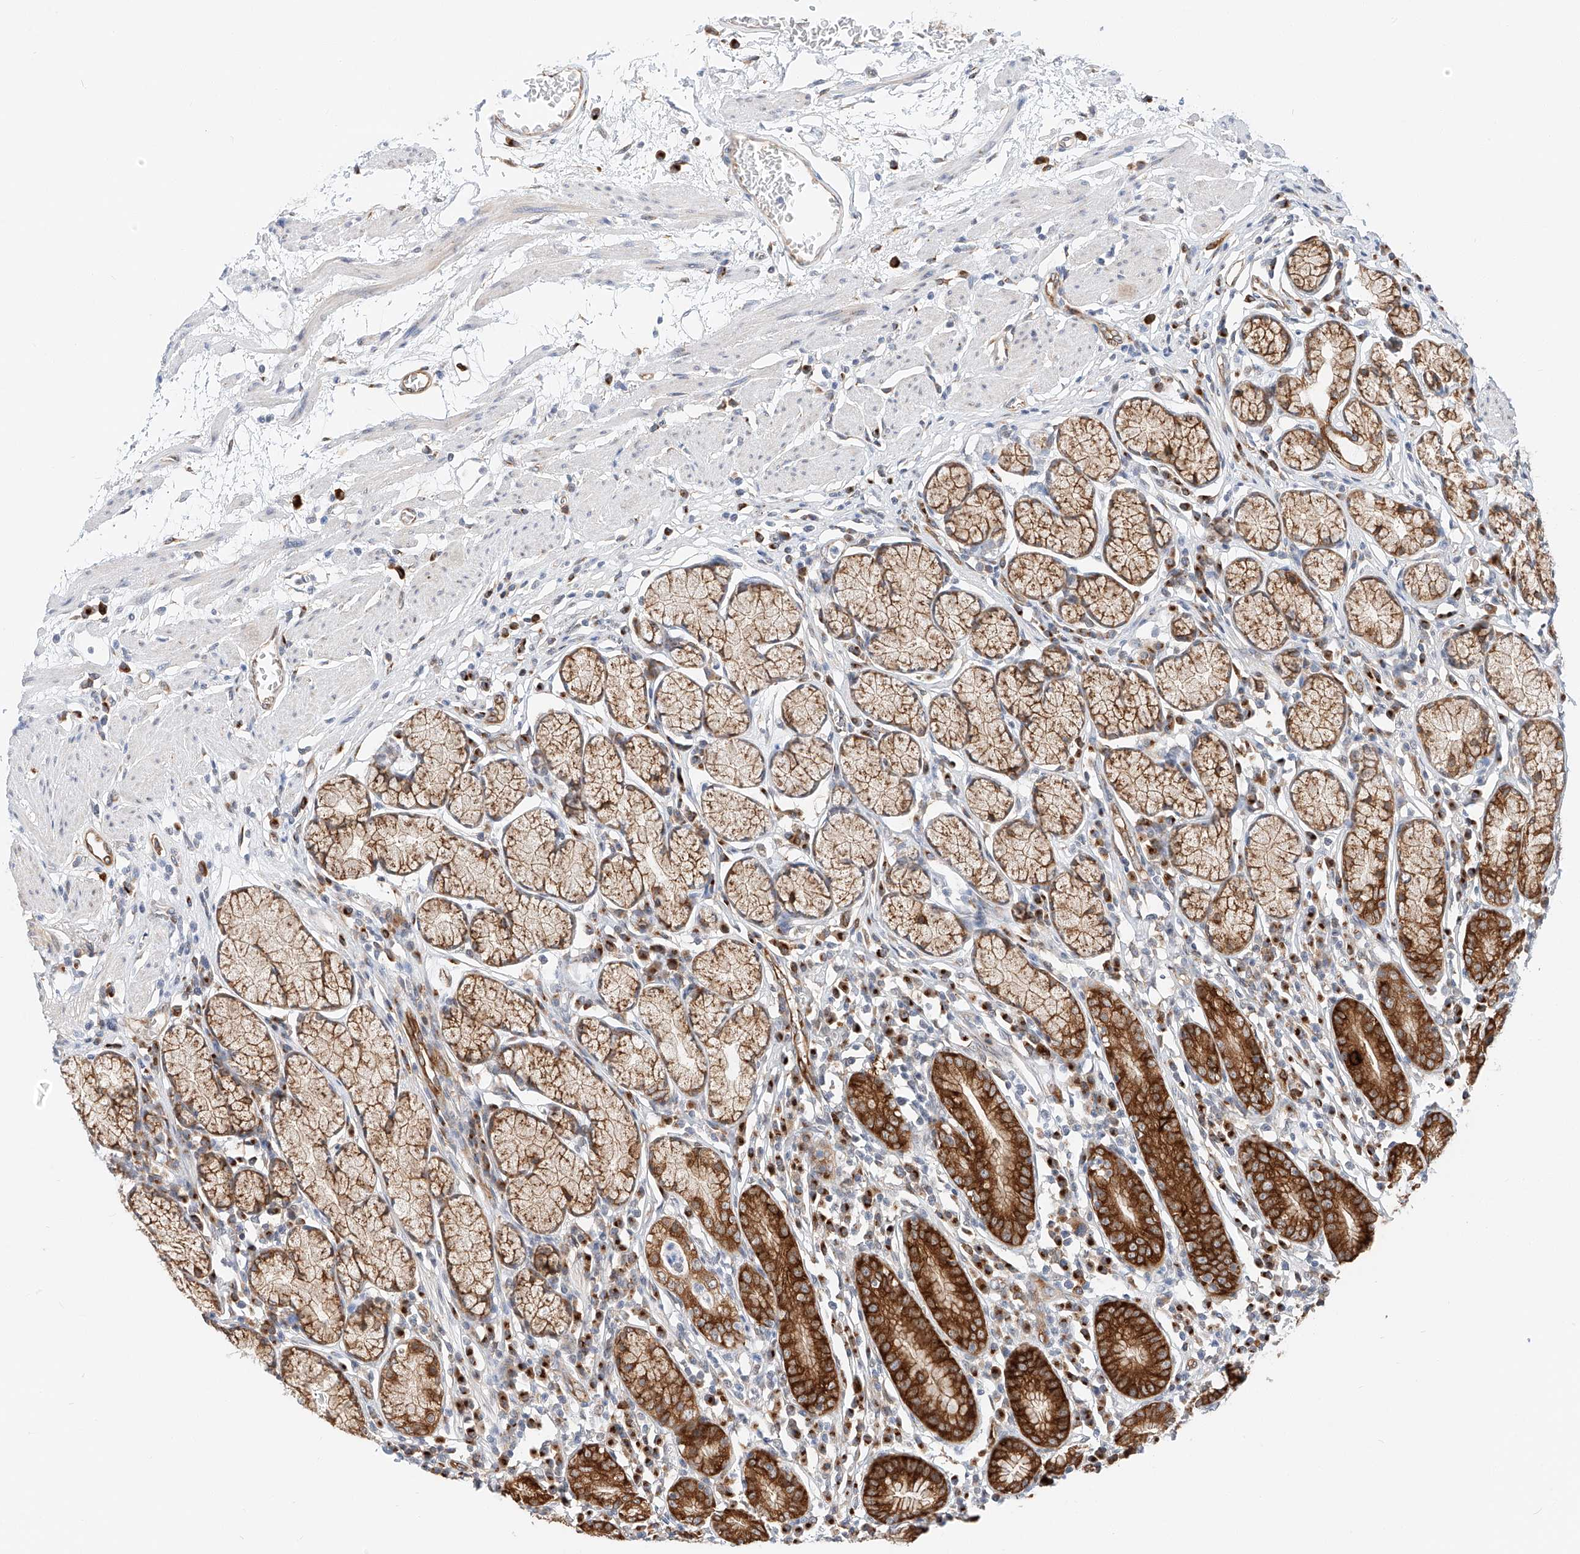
{"staining": {"intensity": "strong", "quantity": ">75%", "location": "cytoplasmic/membranous"}, "tissue": "stomach", "cell_type": "Glandular cells", "image_type": "normal", "snomed": [{"axis": "morphology", "description": "Normal tissue, NOS"}, {"axis": "topography", "description": "Stomach"}], "caption": "Immunohistochemistry (IHC) staining of benign stomach, which shows high levels of strong cytoplasmic/membranous positivity in approximately >75% of glandular cells indicating strong cytoplasmic/membranous protein staining. The staining was performed using DAB (3,3'-diaminobenzidine) (brown) for protein detection and nuclei were counterstained in hematoxylin (blue).", "gene": "CARMIL1", "patient": {"sex": "male", "age": 55}}